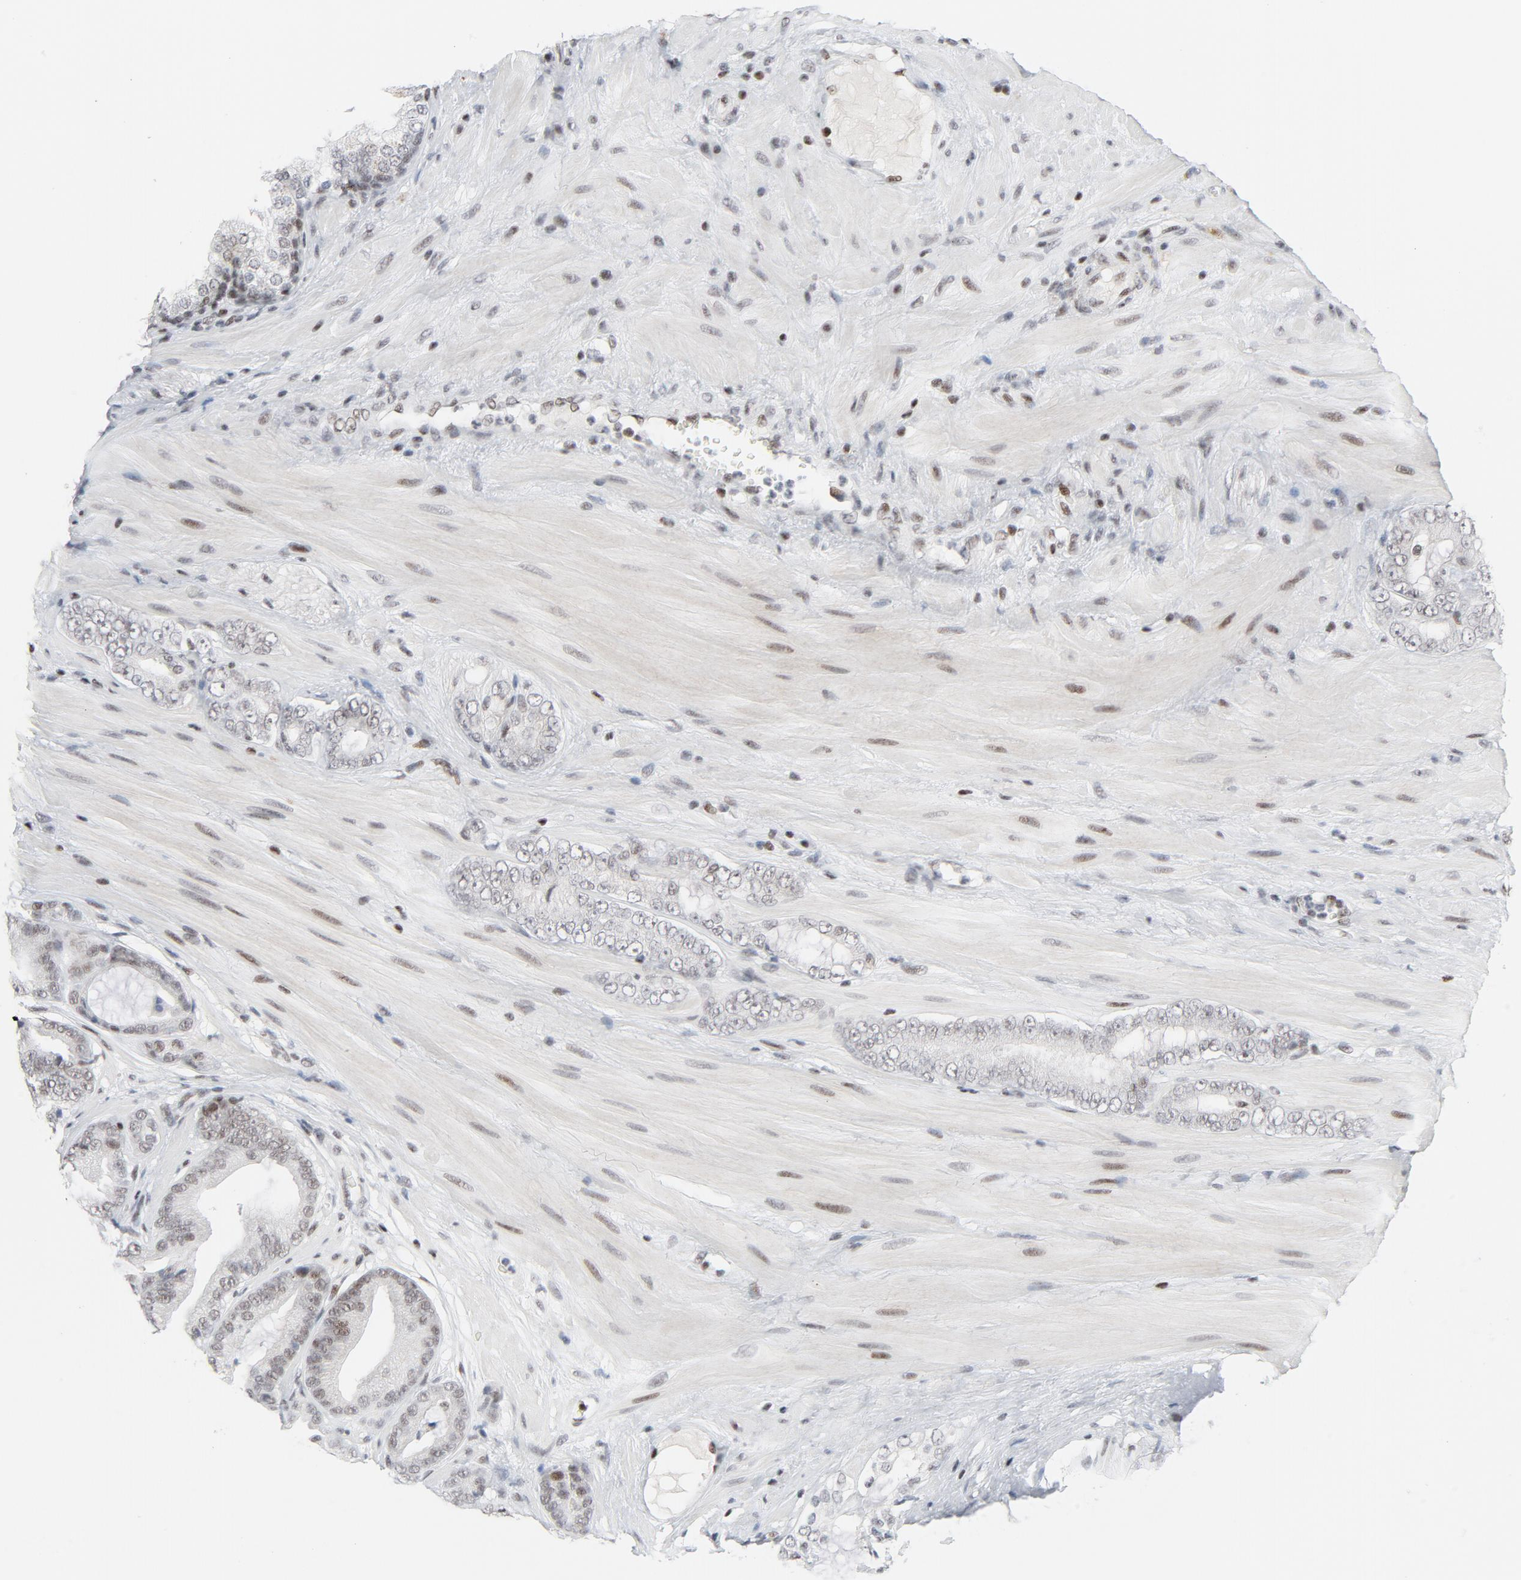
{"staining": {"intensity": "weak", "quantity": "25%-75%", "location": "nuclear"}, "tissue": "prostate cancer", "cell_type": "Tumor cells", "image_type": "cancer", "snomed": [{"axis": "morphology", "description": "Adenocarcinoma, Medium grade"}, {"axis": "topography", "description": "Prostate"}], "caption": "Immunohistochemistry (IHC) histopathology image of neoplastic tissue: prostate cancer stained using IHC shows low levels of weak protein expression localized specifically in the nuclear of tumor cells, appearing as a nuclear brown color.", "gene": "GABPA", "patient": {"sex": "male", "age": 53}}